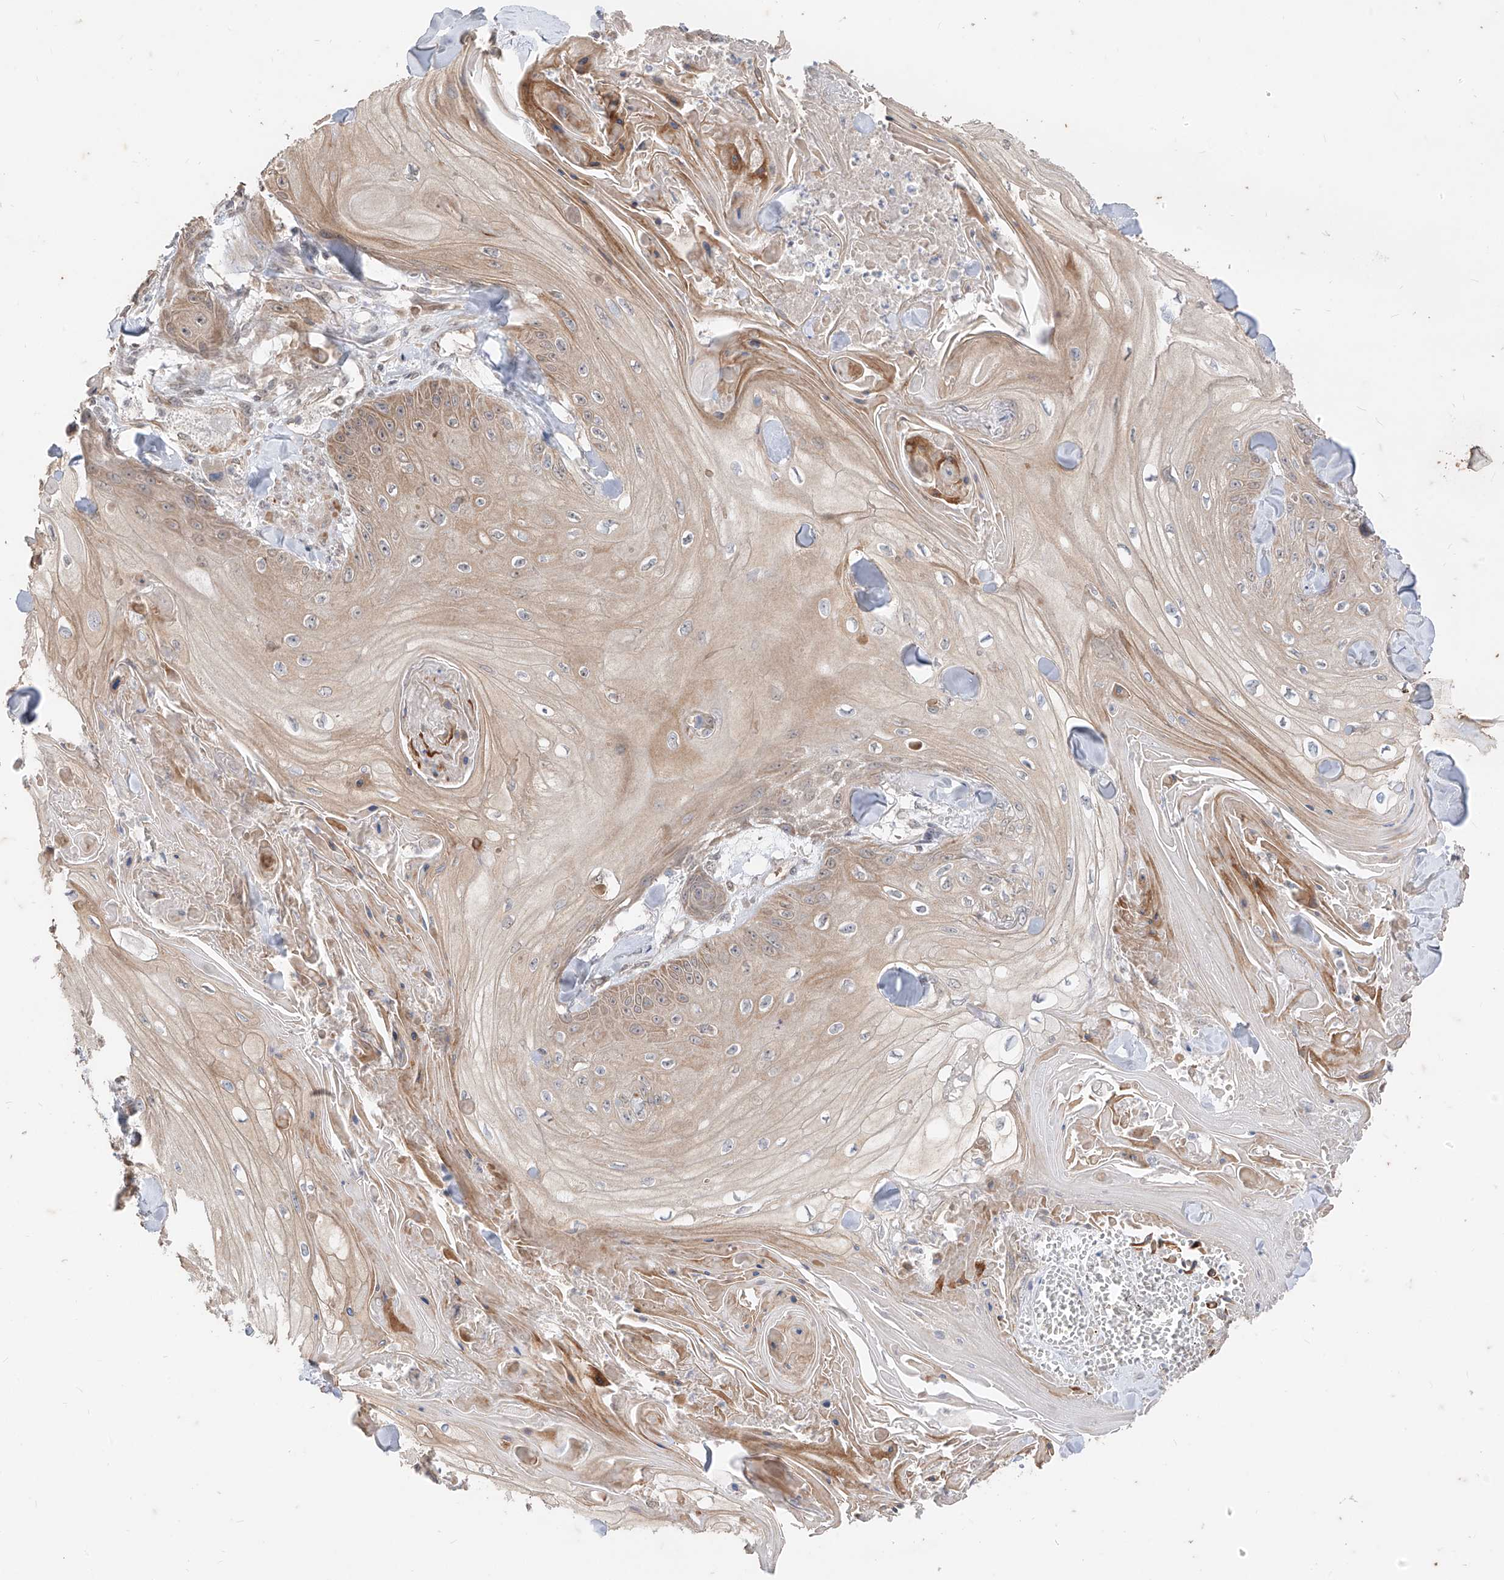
{"staining": {"intensity": "weak", "quantity": ">75%", "location": "cytoplasmic/membranous"}, "tissue": "skin cancer", "cell_type": "Tumor cells", "image_type": "cancer", "snomed": [{"axis": "morphology", "description": "Squamous cell carcinoma, NOS"}, {"axis": "topography", "description": "Skin"}], "caption": "This is a micrograph of immunohistochemistry (IHC) staining of skin cancer (squamous cell carcinoma), which shows weak positivity in the cytoplasmic/membranous of tumor cells.", "gene": "MTUS2", "patient": {"sex": "male", "age": 74}}